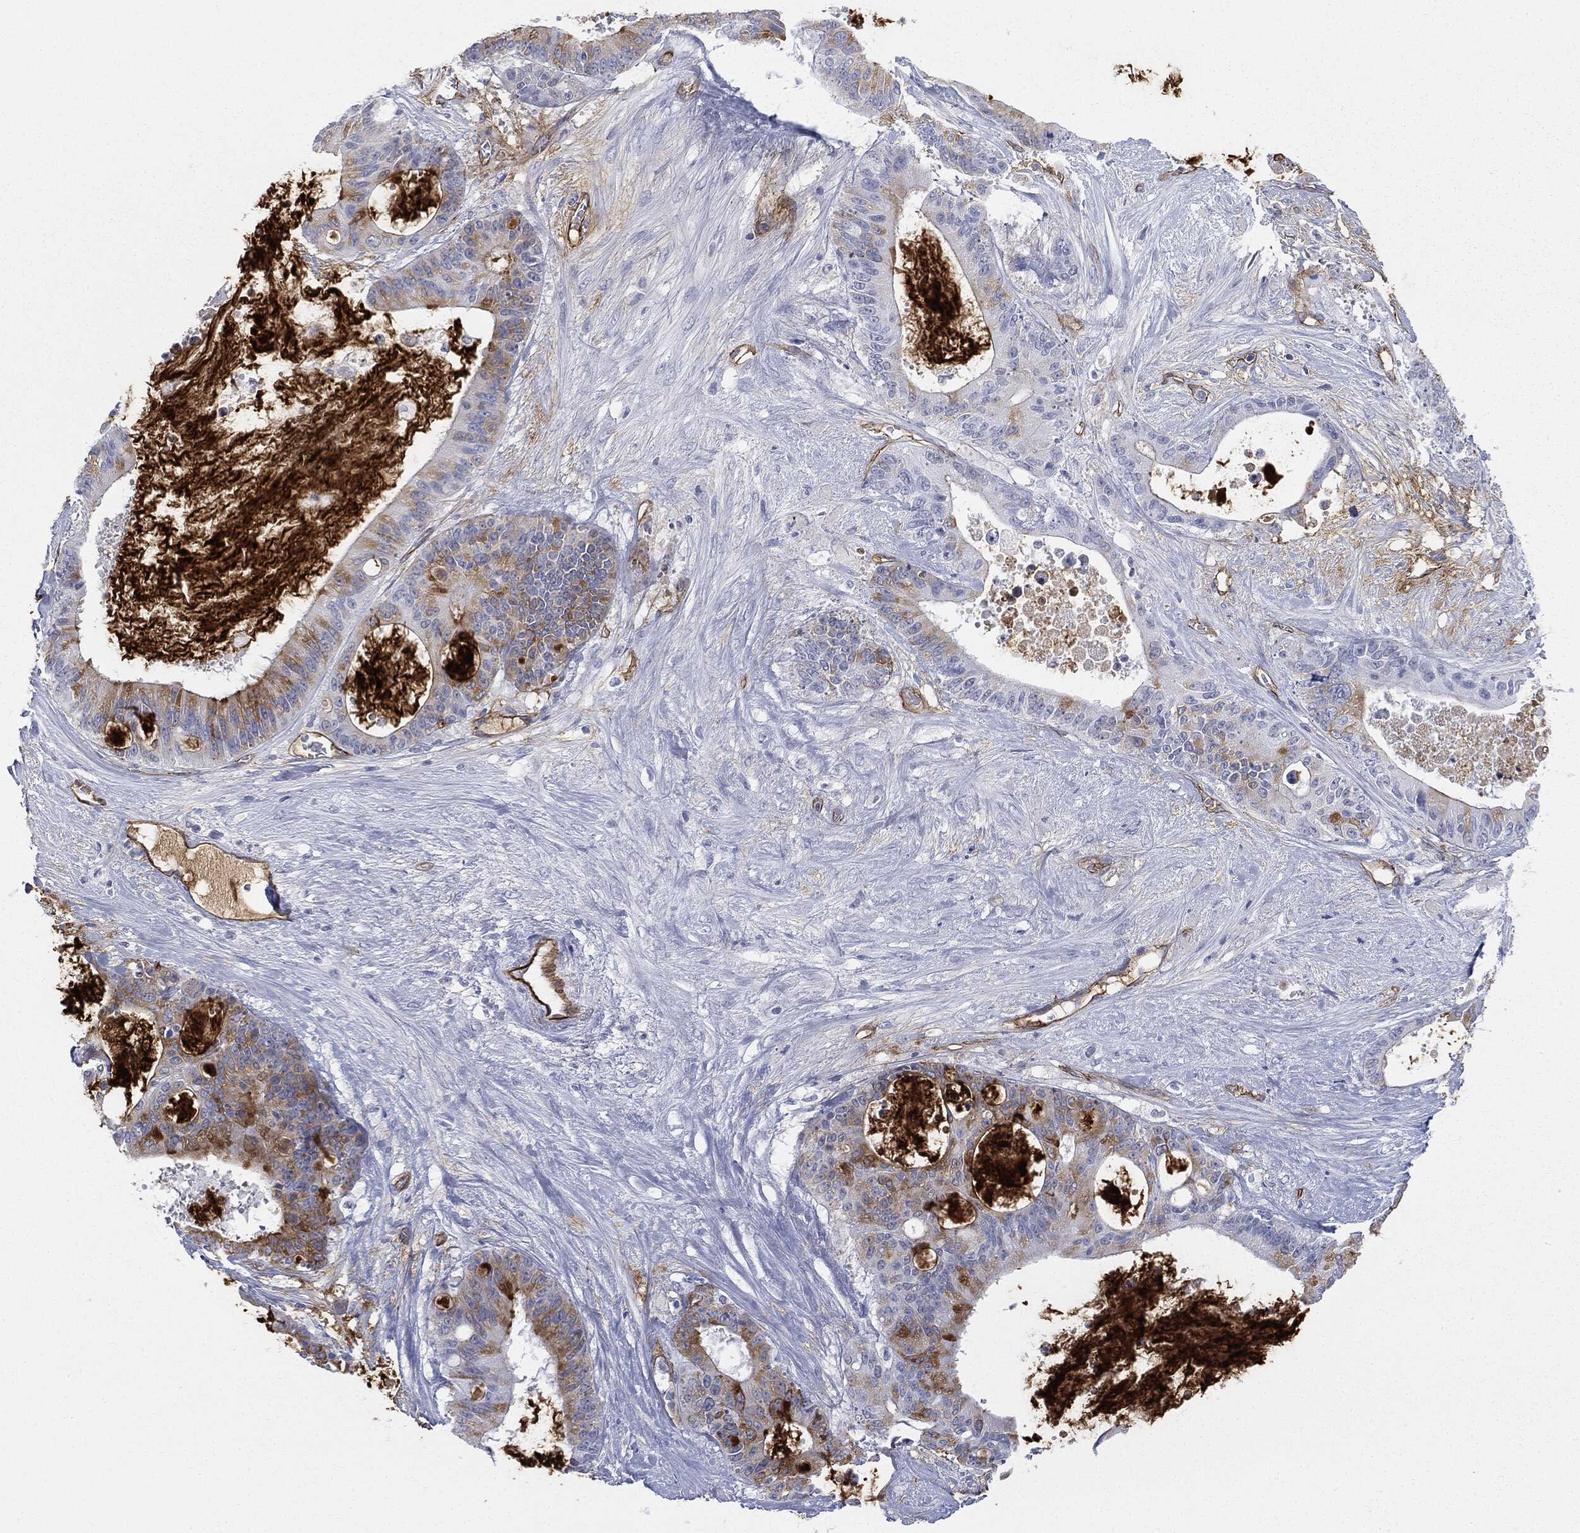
{"staining": {"intensity": "strong", "quantity": "<25%", "location": "cytoplasmic/membranous"}, "tissue": "liver cancer", "cell_type": "Tumor cells", "image_type": "cancer", "snomed": [{"axis": "morphology", "description": "Normal tissue, NOS"}, {"axis": "morphology", "description": "Cholangiocarcinoma"}, {"axis": "topography", "description": "Liver"}, {"axis": "topography", "description": "Peripheral nerve tissue"}], "caption": "Brown immunohistochemical staining in human liver cancer reveals strong cytoplasmic/membranous expression in about <25% of tumor cells. (DAB (3,3'-diaminobenzidine) IHC with brightfield microscopy, high magnification).", "gene": "MUC5AC", "patient": {"sex": "female", "age": 73}}